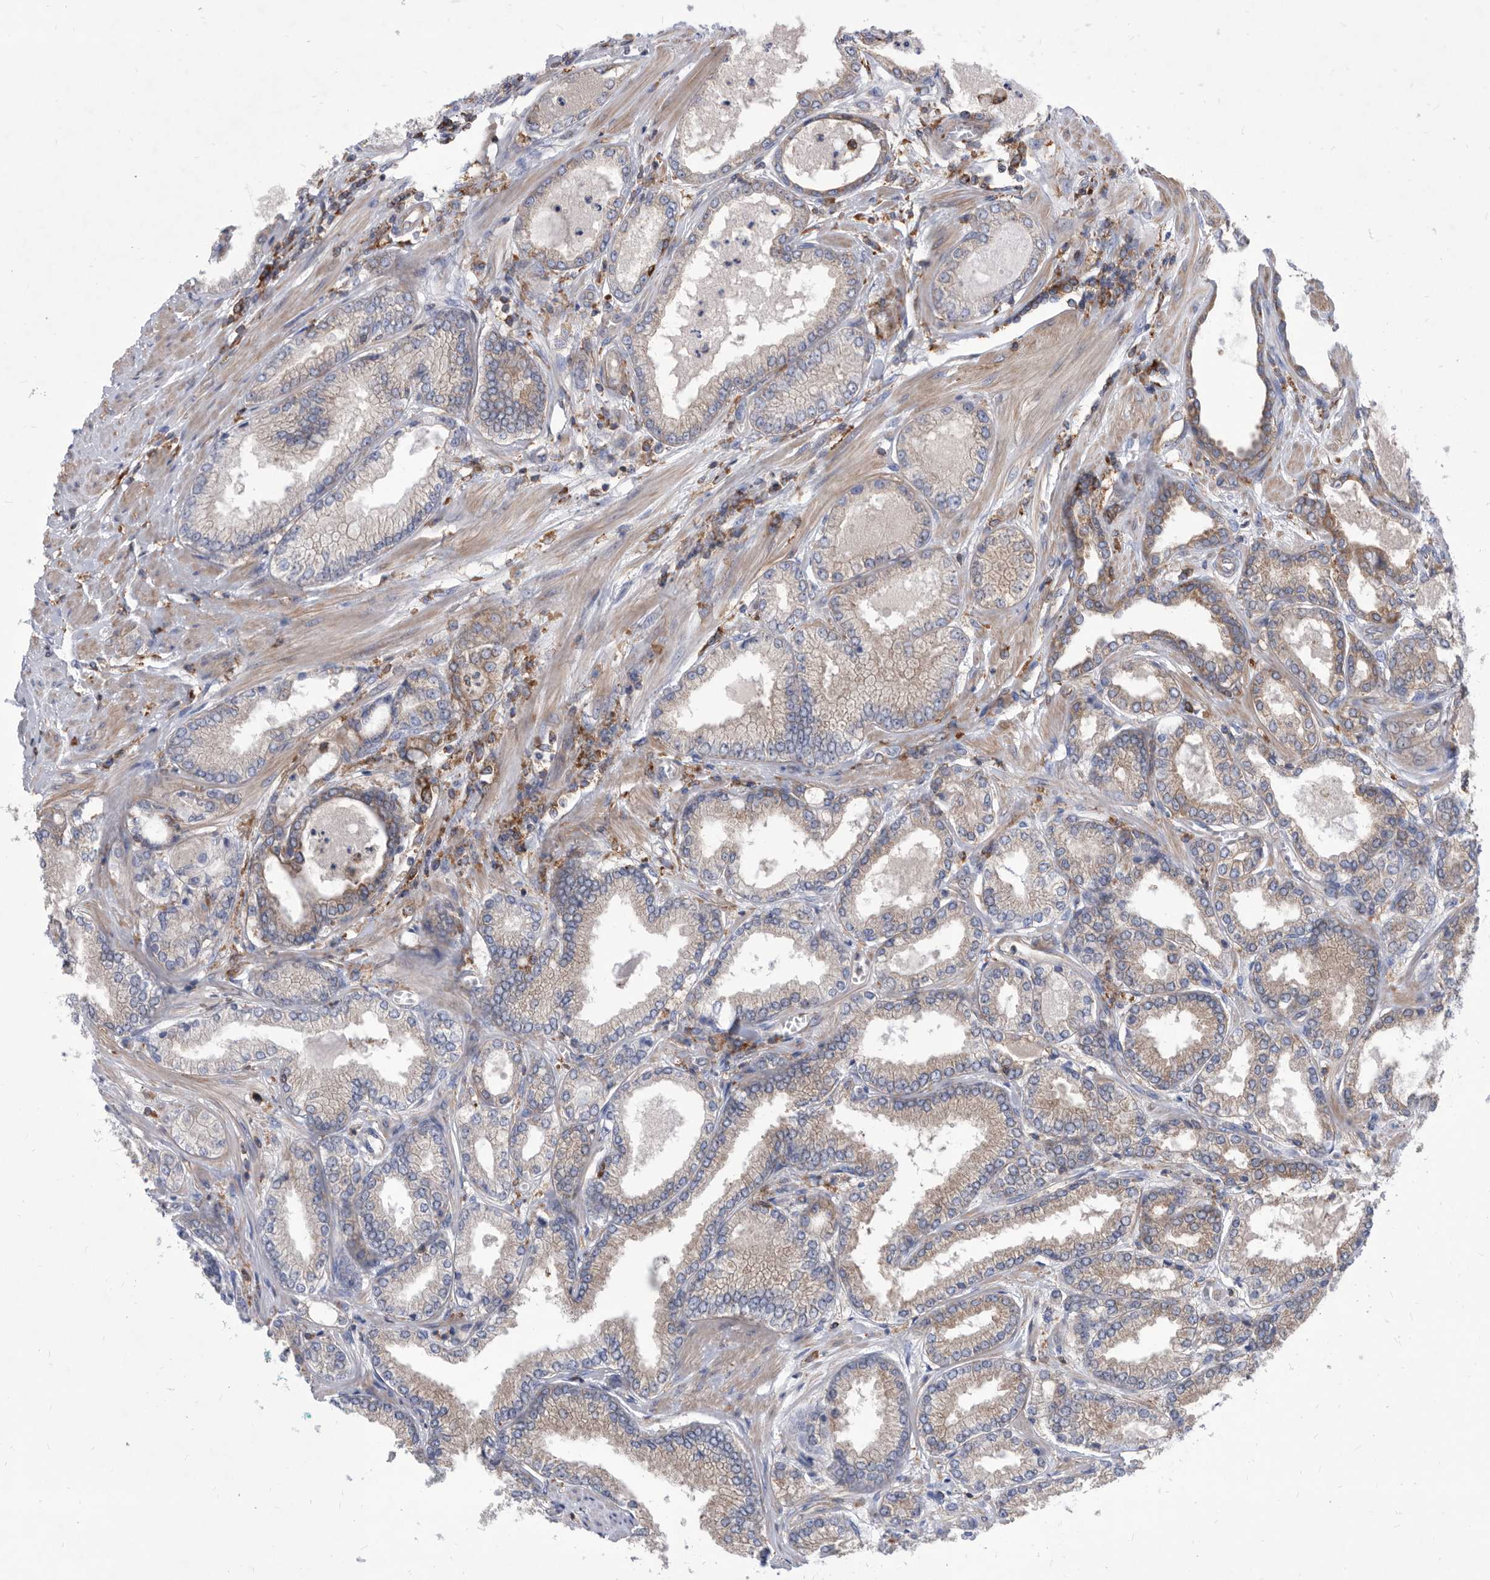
{"staining": {"intensity": "moderate", "quantity": "25%-75%", "location": "cytoplasmic/membranous"}, "tissue": "prostate cancer", "cell_type": "Tumor cells", "image_type": "cancer", "snomed": [{"axis": "morphology", "description": "Adenocarcinoma, Low grade"}, {"axis": "topography", "description": "Prostate"}], "caption": "Protein staining displays moderate cytoplasmic/membranous positivity in about 25%-75% of tumor cells in low-grade adenocarcinoma (prostate).", "gene": "SMG7", "patient": {"sex": "male", "age": 62}}